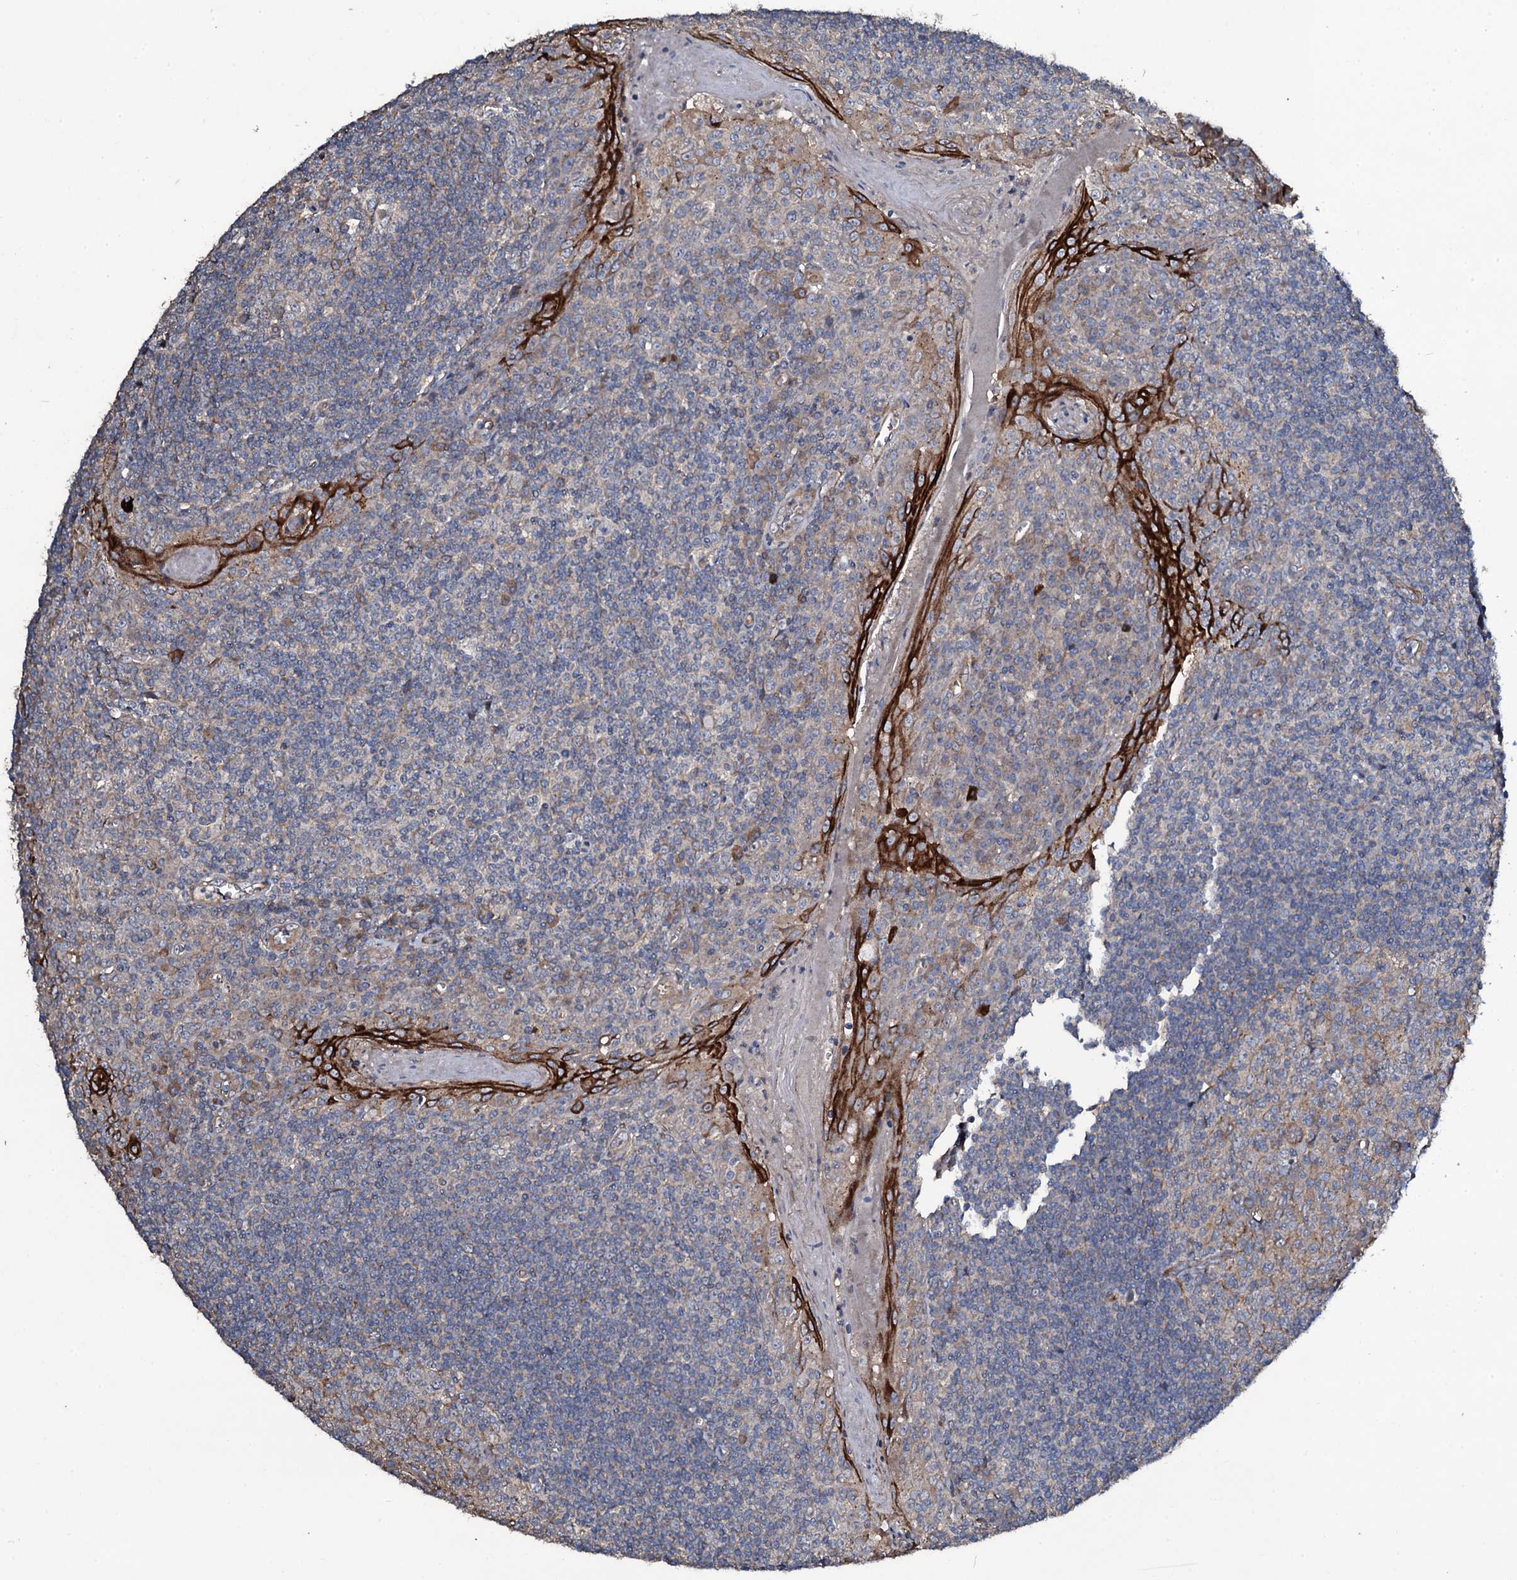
{"staining": {"intensity": "moderate", "quantity": "<25%", "location": "cytoplasmic/membranous"}, "tissue": "tonsil", "cell_type": "Germinal center cells", "image_type": "normal", "snomed": [{"axis": "morphology", "description": "Normal tissue, NOS"}, {"axis": "topography", "description": "Tonsil"}], "caption": "An IHC micrograph of benign tissue is shown. Protein staining in brown highlights moderate cytoplasmic/membranous positivity in tonsil within germinal center cells. The staining was performed using DAB (3,3'-diaminobenzidine), with brown indicating positive protein expression. Nuclei are stained blue with hematoxylin.", "gene": "WIPF3", "patient": {"sex": "male", "age": 27}}